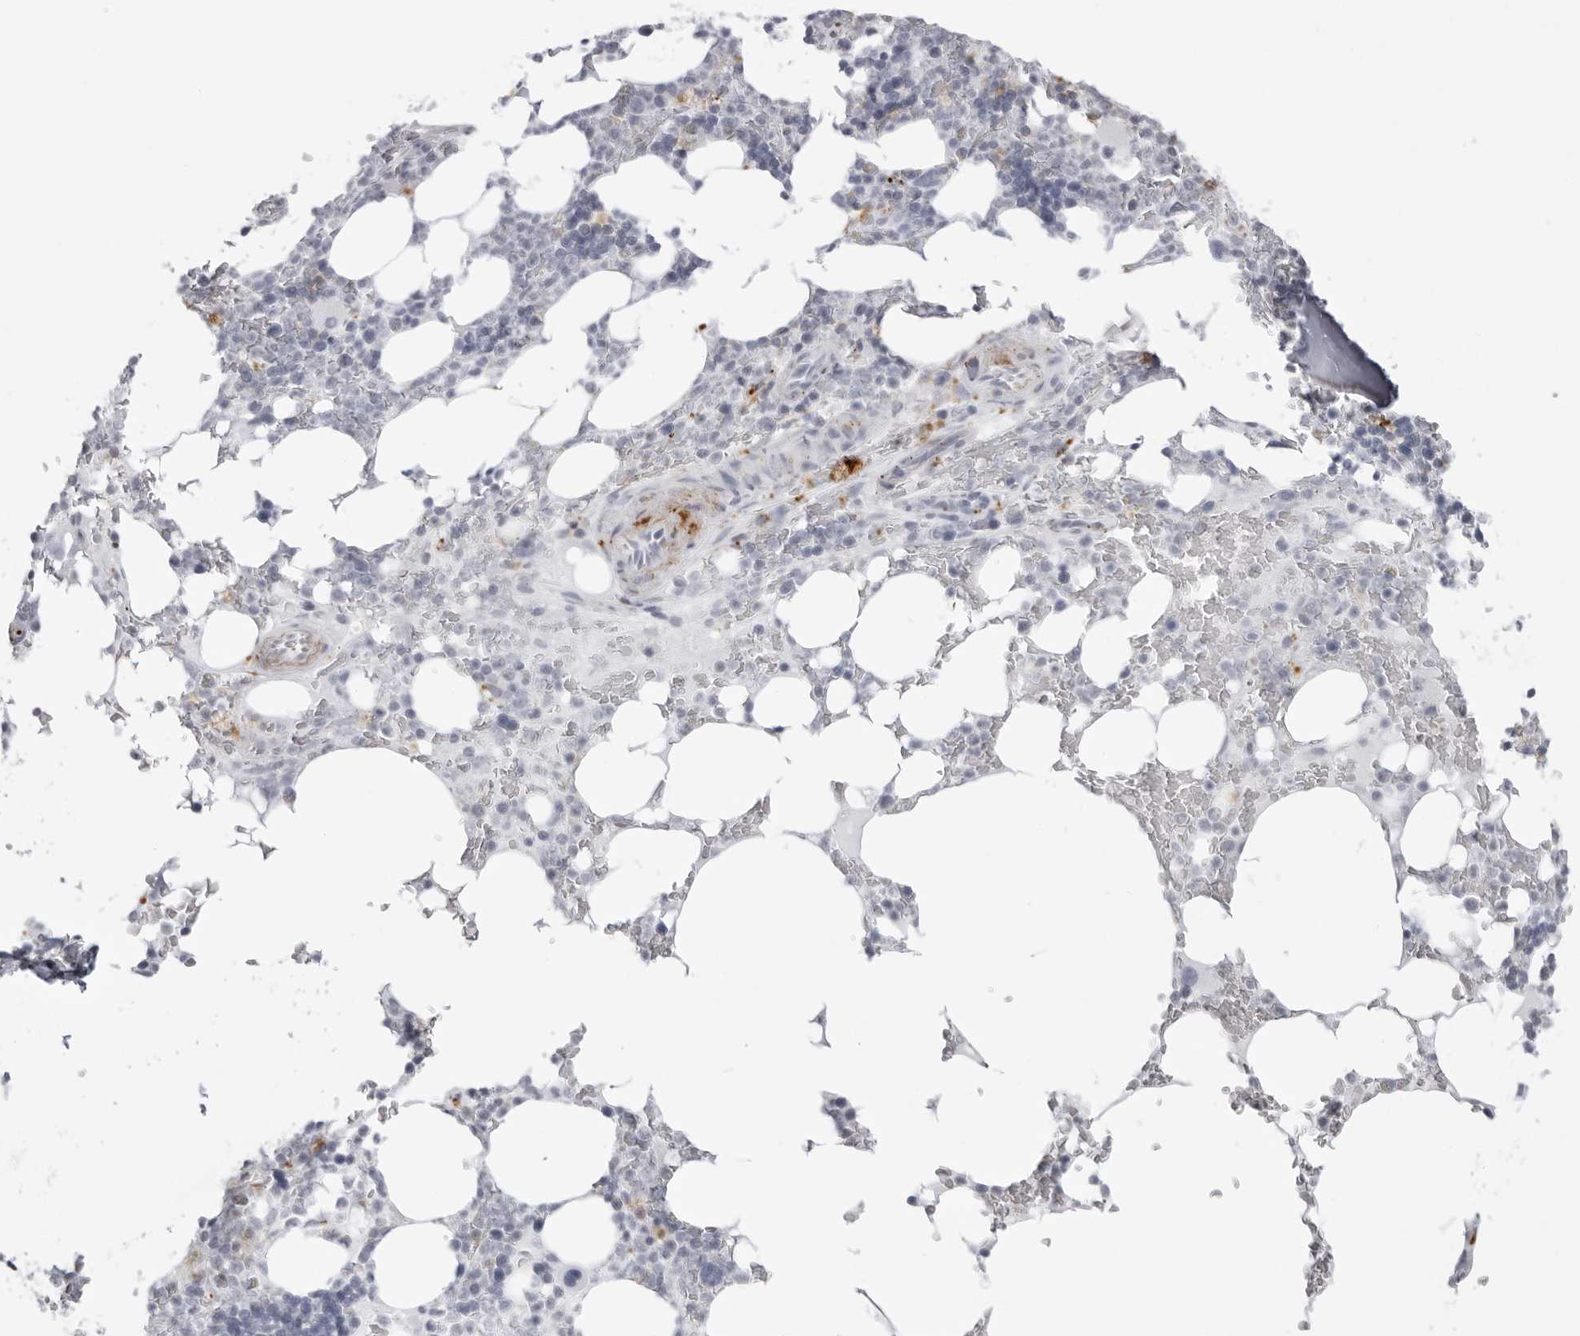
{"staining": {"intensity": "negative", "quantity": "none", "location": "none"}, "tissue": "bone marrow", "cell_type": "Hematopoietic cells", "image_type": "normal", "snomed": [{"axis": "morphology", "description": "Normal tissue, NOS"}, {"axis": "topography", "description": "Bone marrow"}], "caption": "High power microscopy photomicrograph of an IHC histopathology image of benign bone marrow, revealing no significant expression in hematopoietic cells.", "gene": "IL25", "patient": {"sex": "male", "age": 58}}